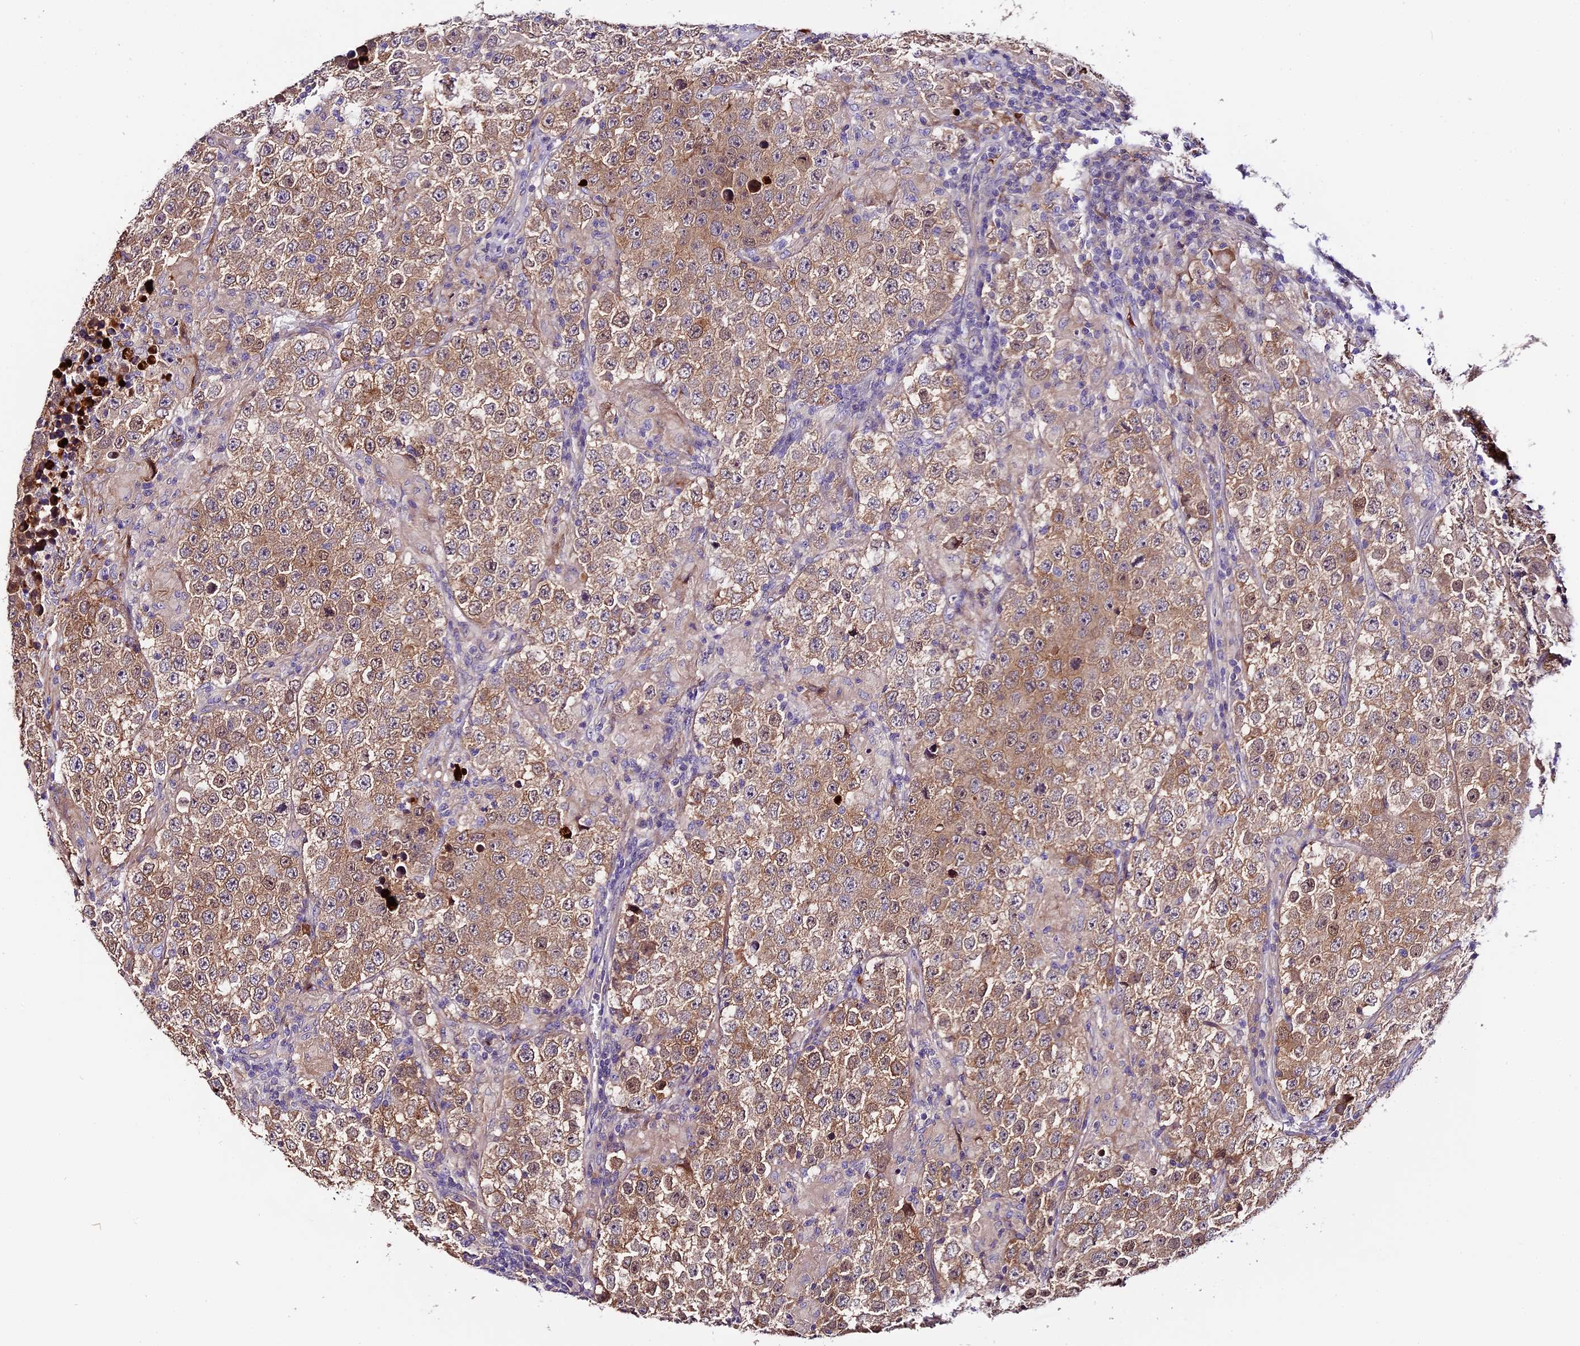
{"staining": {"intensity": "moderate", "quantity": "25%-75%", "location": "cytoplasmic/membranous"}, "tissue": "testis cancer", "cell_type": "Tumor cells", "image_type": "cancer", "snomed": [{"axis": "morphology", "description": "Normal tissue, NOS"}, {"axis": "morphology", "description": "Urothelial carcinoma, High grade"}, {"axis": "morphology", "description": "Seminoma, NOS"}, {"axis": "morphology", "description": "Carcinoma, Embryonal, NOS"}, {"axis": "topography", "description": "Urinary bladder"}, {"axis": "topography", "description": "Testis"}], "caption": "This histopathology image demonstrates immunohistochemistry (IHC) staining of testis cancer (seminoma), with medium moderate cytoplasmic/membranous expression in about 25%-75% of tumor cells.", "gene": "MAP3K7CL", "patient": {"sex": "male", "age": 41}}